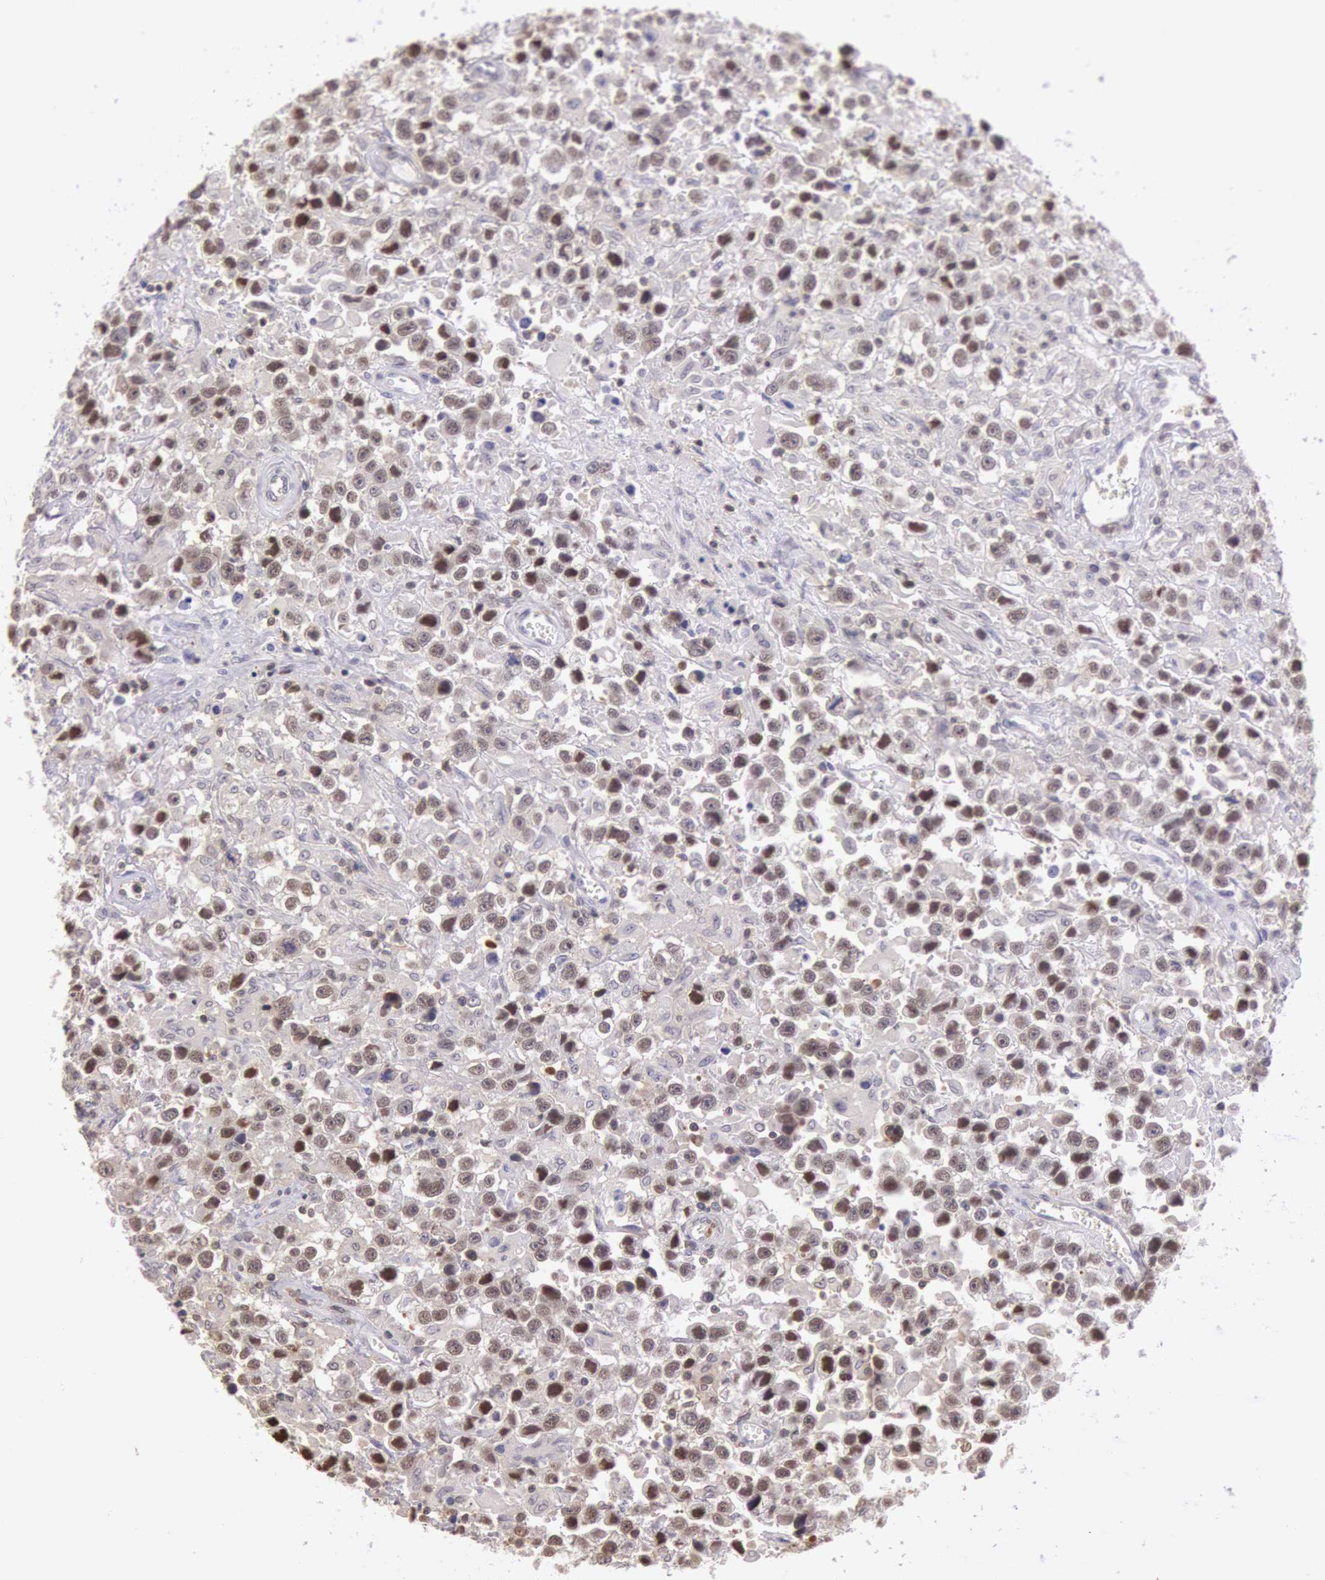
{"staining": {"intensity": "strong", "quantity": "25%-75%", "location": "nuclear"}, "tissue": "testis cancer", "cell_type": "Tumor cells", "image_type": "cancer", "snomed": [{"axis": "morphology", "description": "Seminoma, NOS"}, {"axis": "topography", "description": "Testis"}], "caption": "IHC of human testis seminoma demonstrates high levels of strong nuclear positivity in about 25%-75% of tumor cells.", "gene": "HIF1A", "patient": {"sex": "male", "age": 43}}